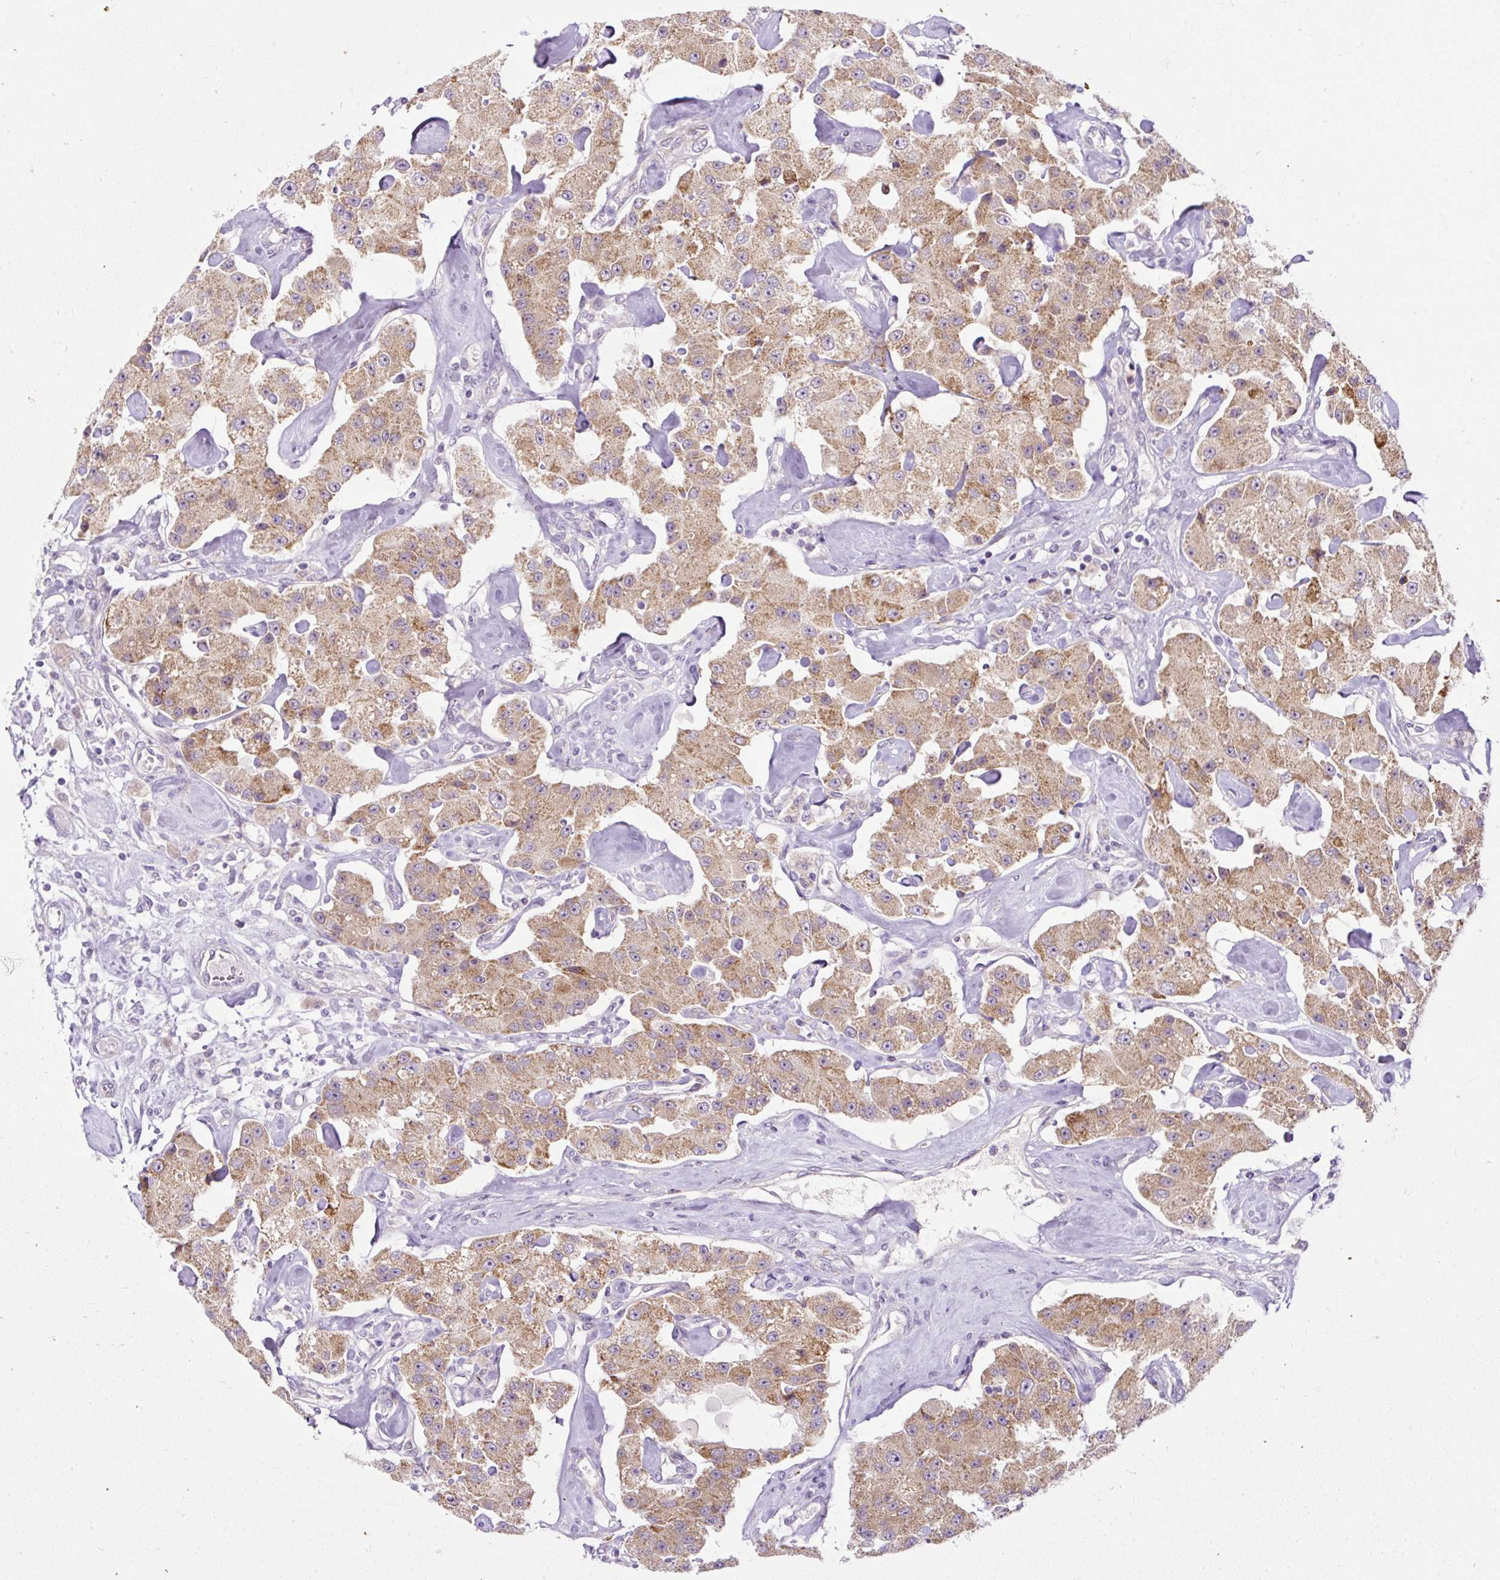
{"staining": {"intensity": "moderate", "quantity": ">75%", "location": "cytoplasmic/membranous"}, "tissue": "carcinoid", "cell_type": "Tumor cells", "image_type": "cancer", "snomed": [{"axis": "morphology", "description": "Carcinoid, malignant, NOS"}, {"axis": "topography", "description": "Pancreas"}], "caption": "Carcinoid stained for a protein (brown) reveals moderate cytoplasmic/membranous positive expression in about >75% of tumor cells.", "gene": "FMC1", "patient": {"sex": "male", "age": 41}}